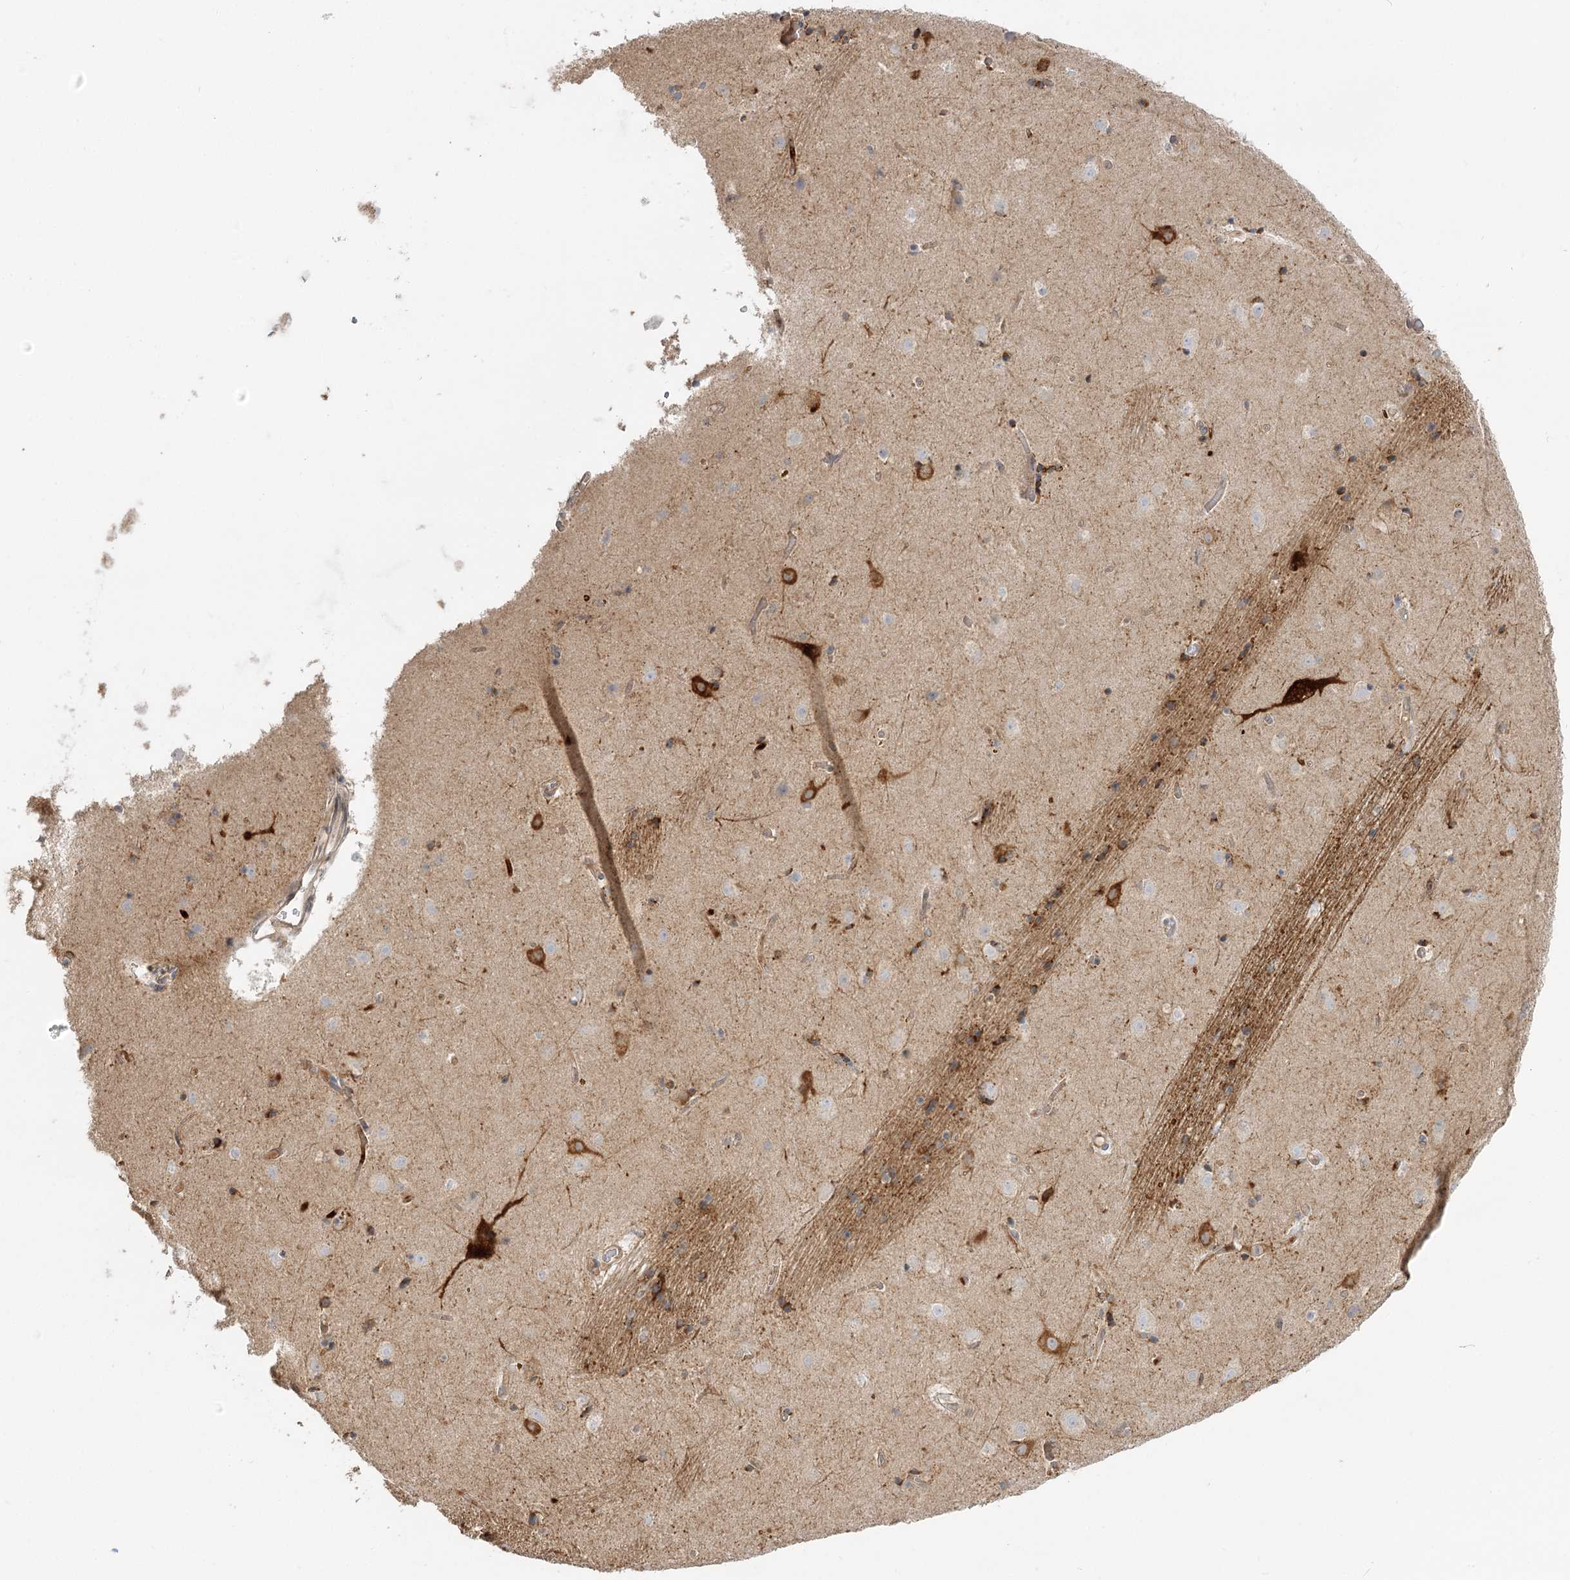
{"staining": {"intensity": "moderate", "quantity": "<25%", "location": "cytoplasmic/membranous"}, "tissue": "caudate", "cell_type": "Glial cells", "image_type": "normal", "snomed": [{"axis": "morphology", "description": "Normal tissue, NOS"}, {"axis": "topography", "description": "Lateral ventricle wall"}], "caption": "An immunohistochemistry micrograph of unremarkable tissue is shown. Protein staining in brown shows moderate cytoplasmic/membranous positivity in caudate within glial cells.", "gene": "GUCY2C", "patient": {"sex": "male", "age": 70}}